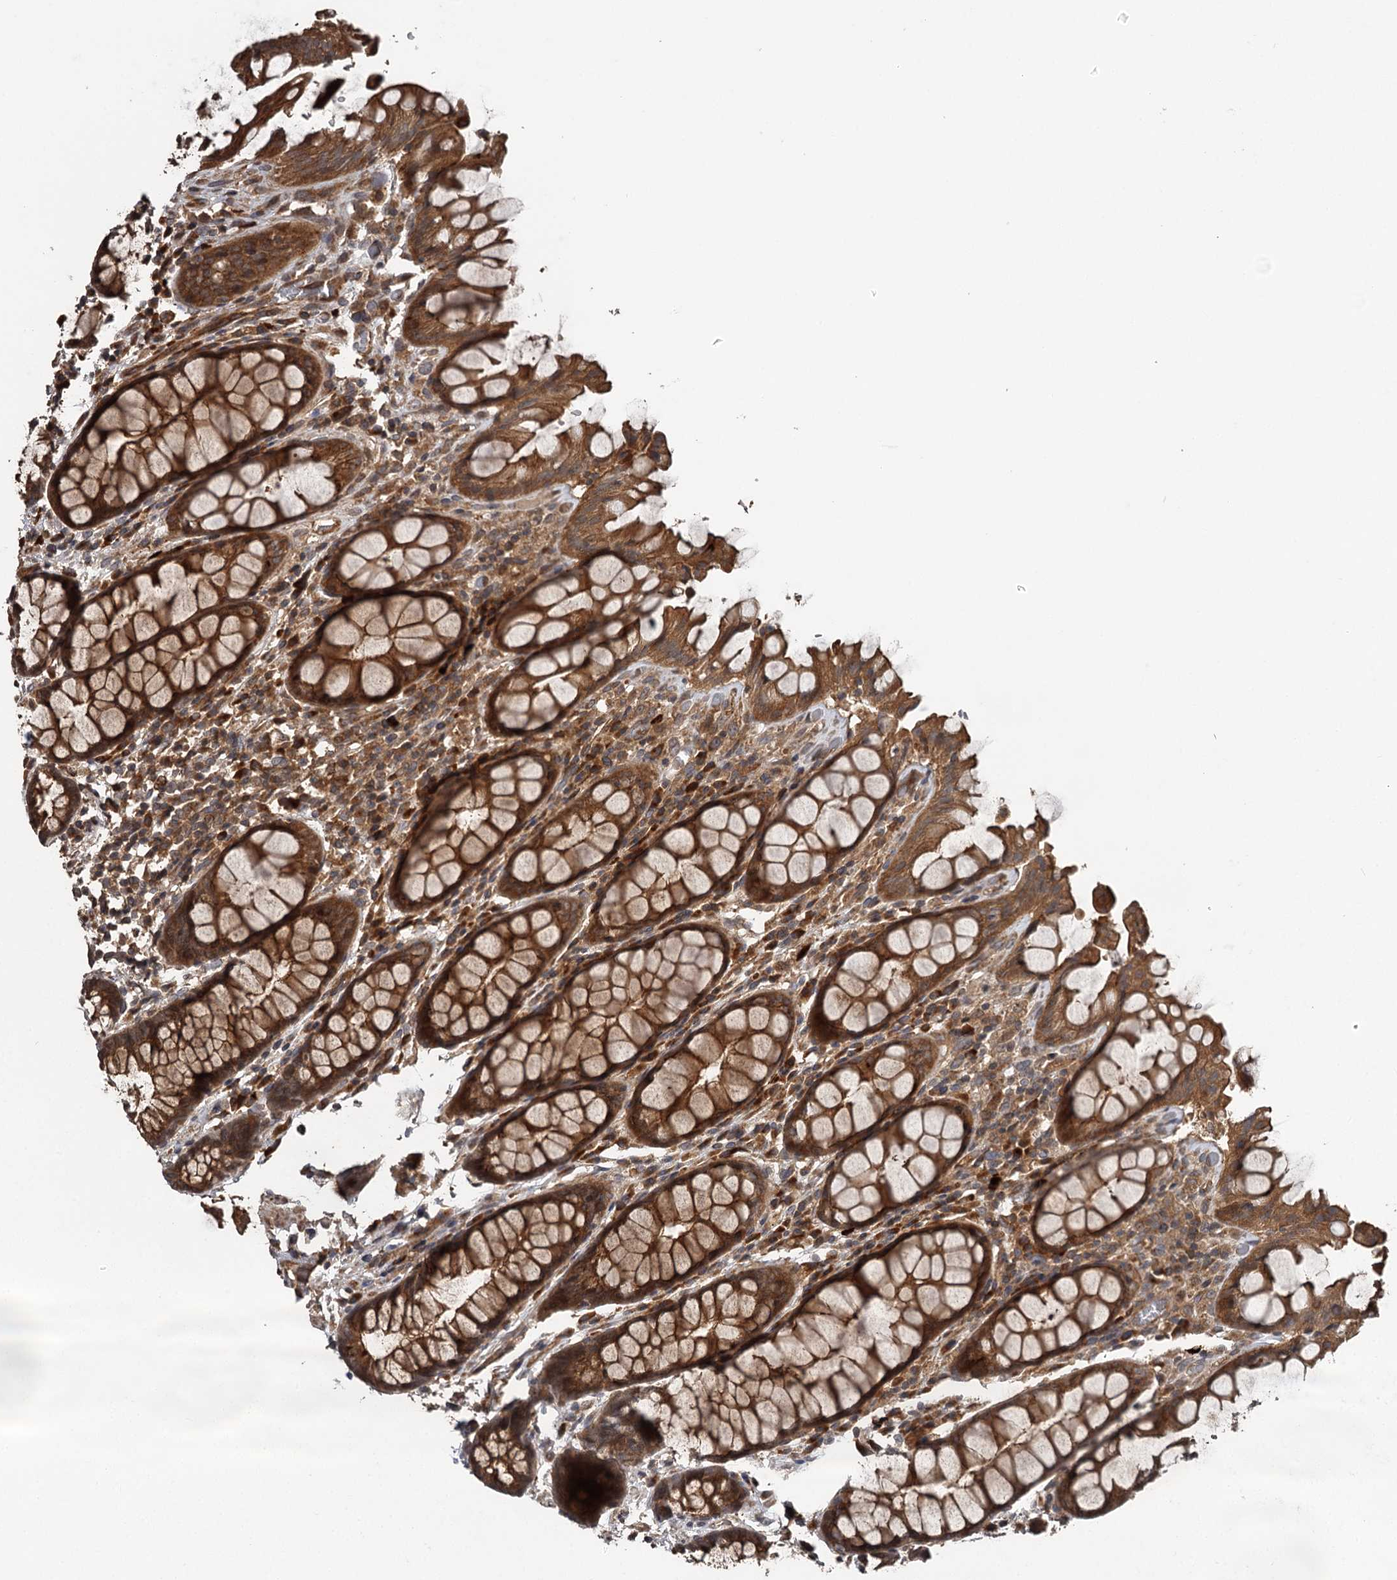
{"staining": {"intensity": "strong", "quantity": ">75%", "location": "cytoplasmic/membranous"}, "tissue": "rectum", "cell_type": "Glandular cells", "image_type": "normal", "snomed": [{"axis": "morphology", "description": "Normal tissue, NOS"}, {"axis": "topography", "description": "Rectum"}], "caption": "This is an image of IHC staining of unremarkable rectum, which shows strong positivity in the cytoplasmic/membranous of glandular cells.", "gene": "RAB21", "patient": {"sex": "male", "age": 64}}